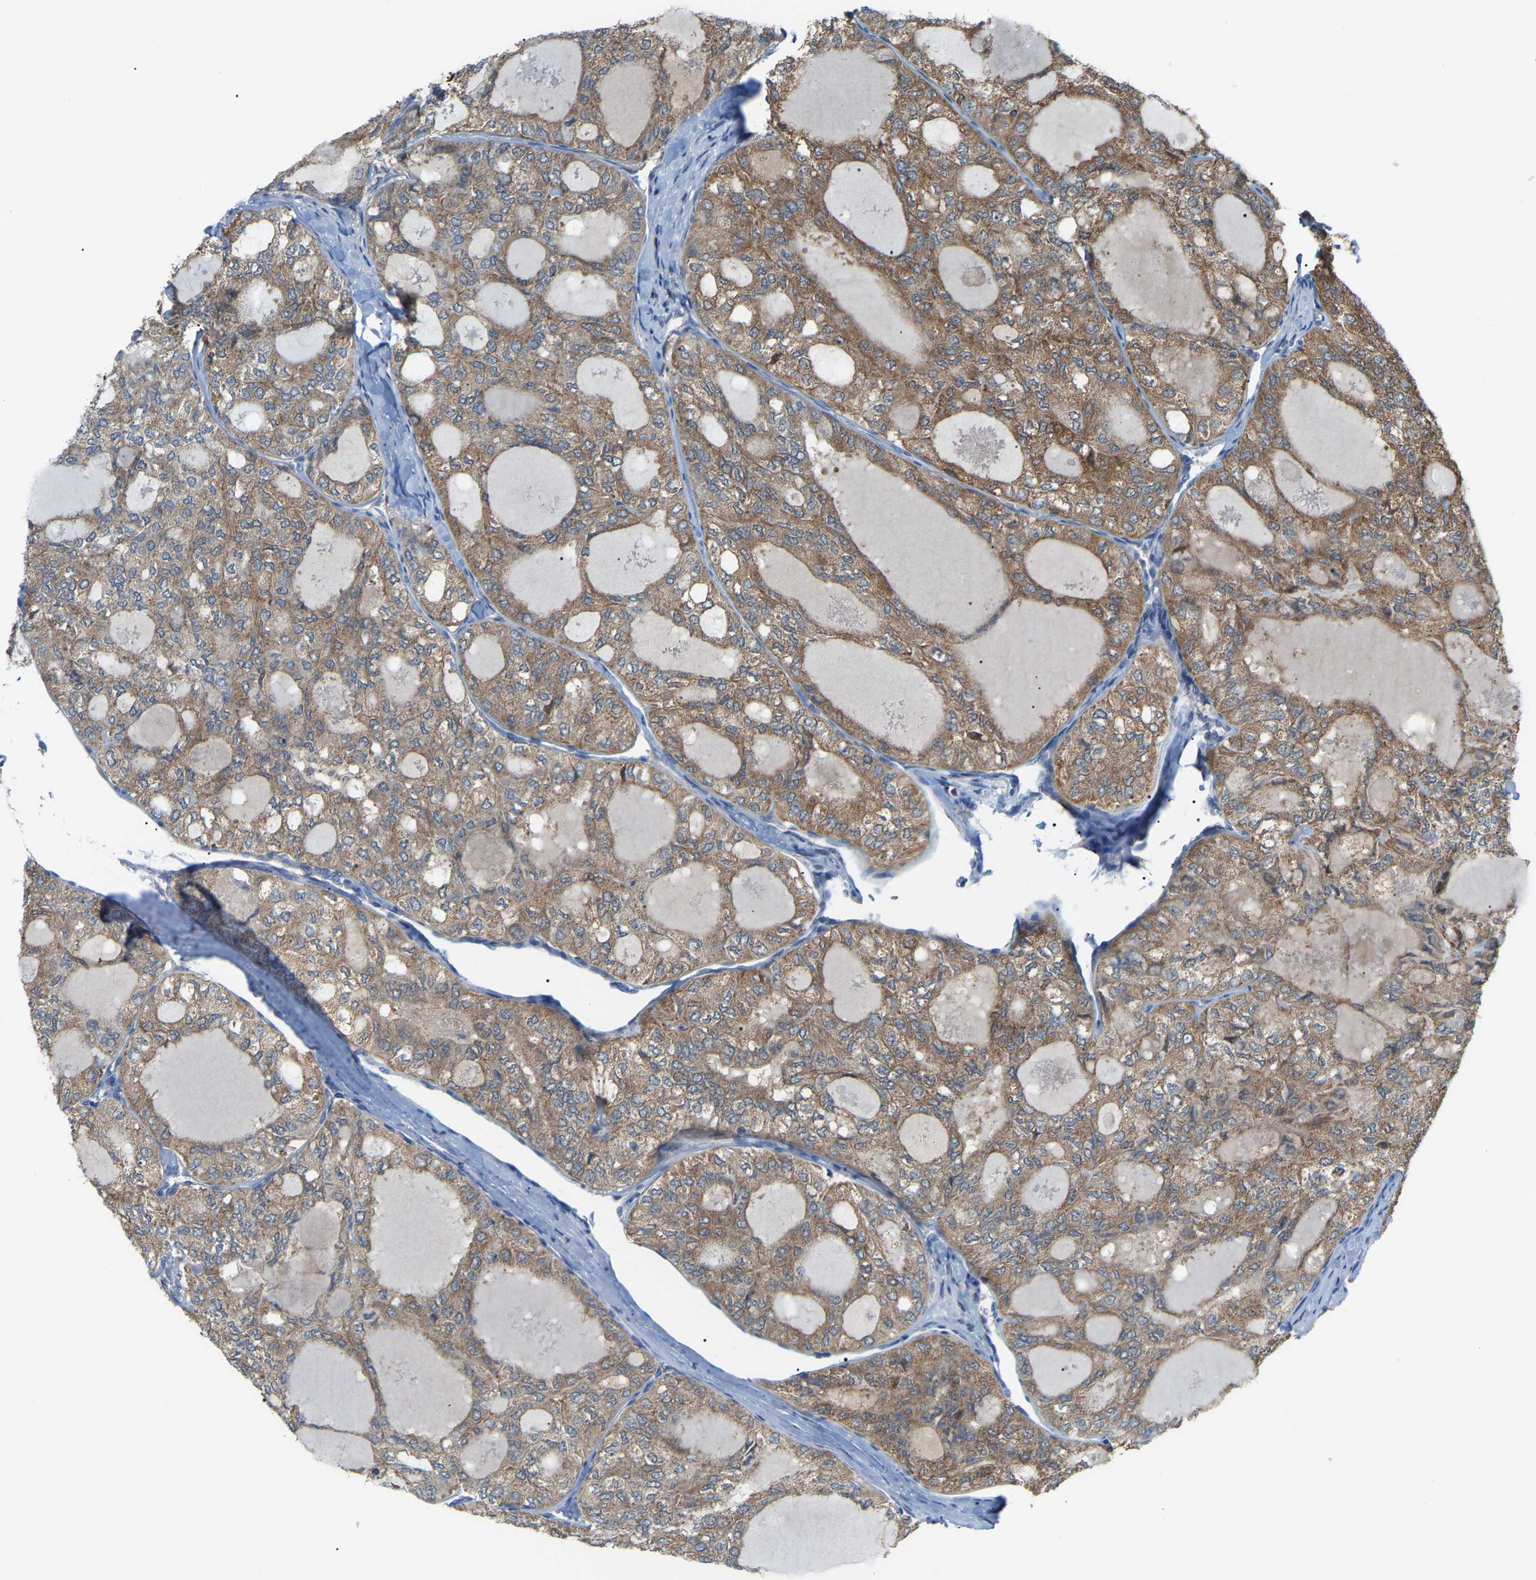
{"staining": {"intensity": "moderate", "quantity": ">75%", "location": "cytoplasmic/membranous"}, "tissue": "thyroid cancer", "cell_type": "Tumor cells", "image_type": "cancer", "snomed": [{"axis": "morphology", "description": "Follicular adenoma carcinoma, NOS"}, {"axis": "topography", "description": "Thyroid gland"}], "caption": "The immunohistochemical stain shows moderate cytoplasmic/membranous positivity in tumor cells of thyroid cancer tissue. Nuclei are stained in blue.", "gene": "CROT", "patient": {"sex": "male", "age": 75}}